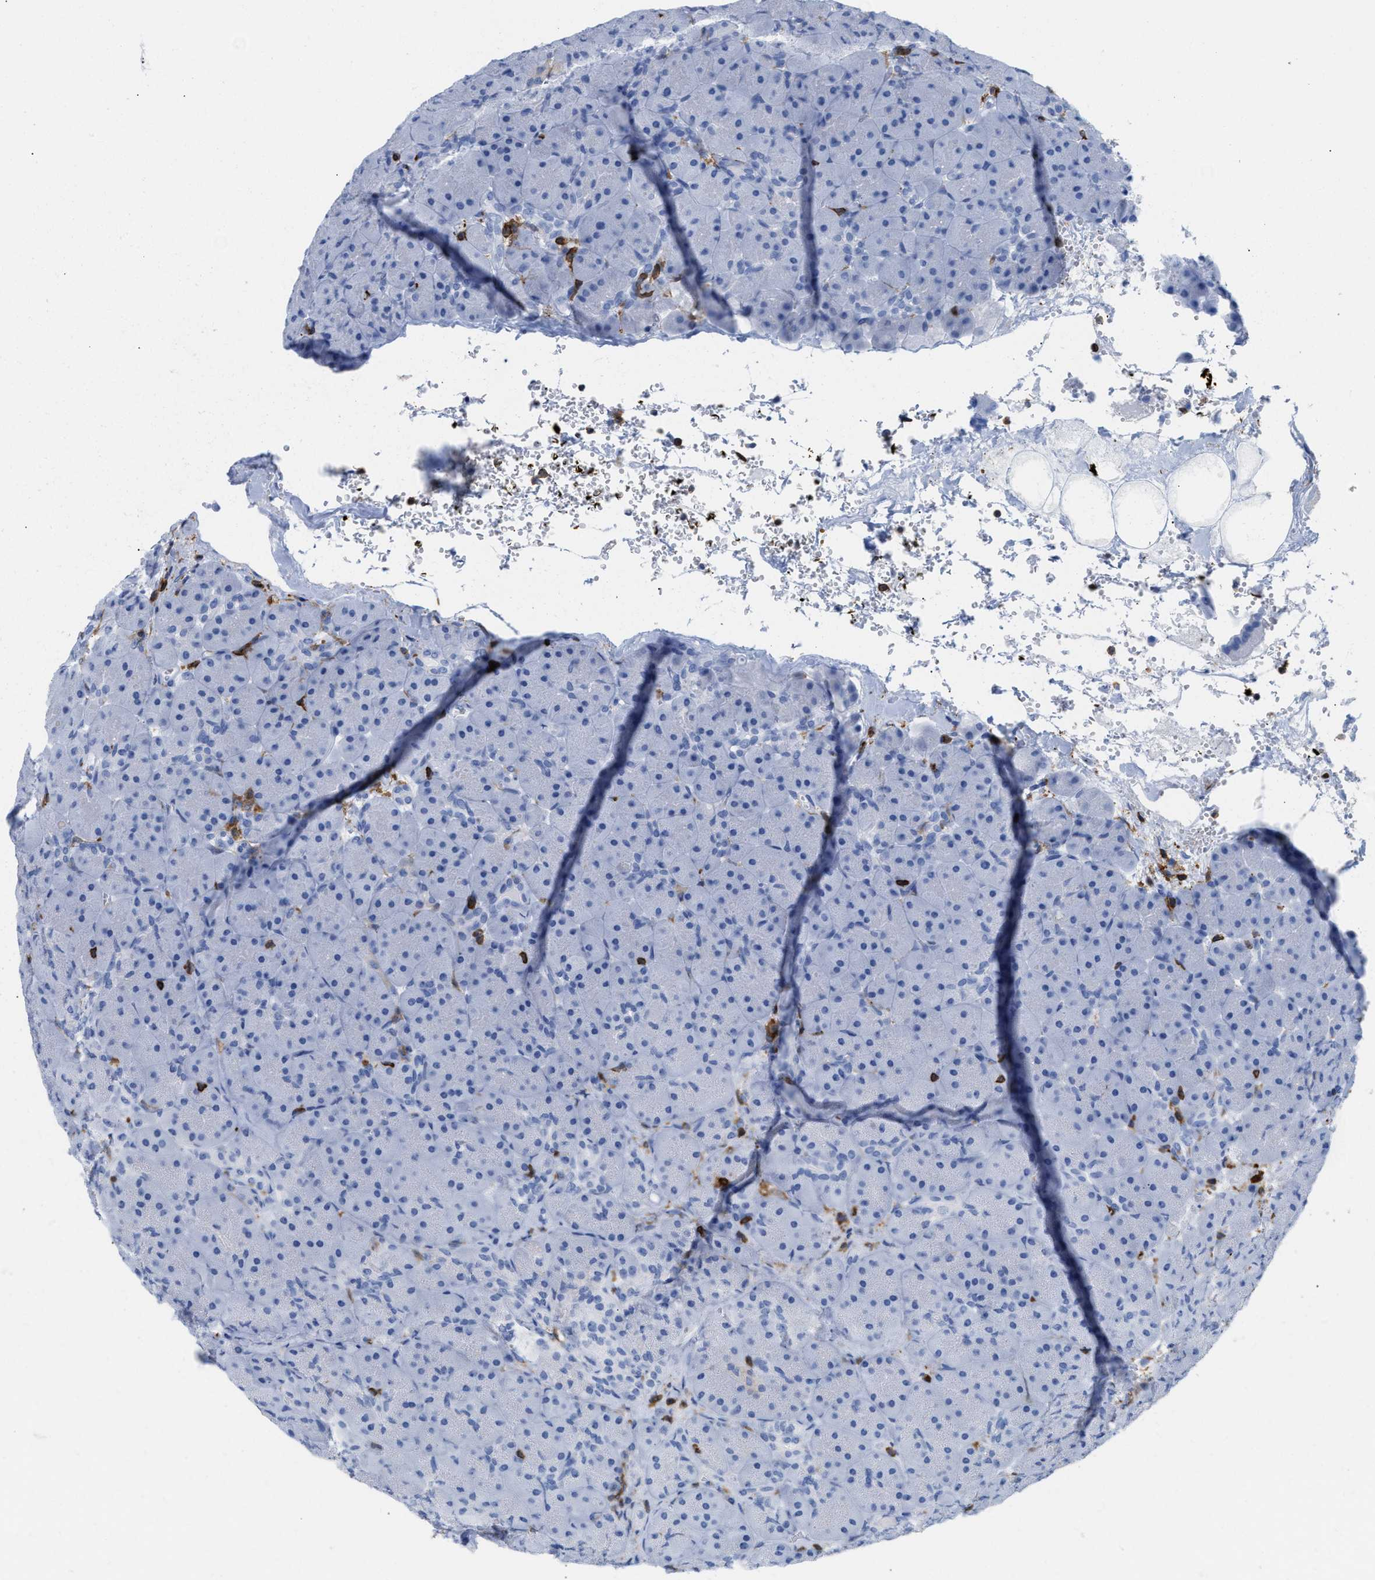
{"staining": {"intensity": "negative", "quantity": "none", "location": "none"}, "tissue": "pancreas", "cell_type": "Exocrine glandular cells", "image_type": "normal", "snomed": [{"axis": "morphology", "description": "Normal tissue, NOS"}, {"axis": "topography", "description": "Pancreas"}], "caption": "IHC histopathology image of benign human pancreas stained for a protein (brown), which shows no positivity in exocrine glandular cells.", "gene": "LCP1", "patient": {"sex": "male", "age": 66}}